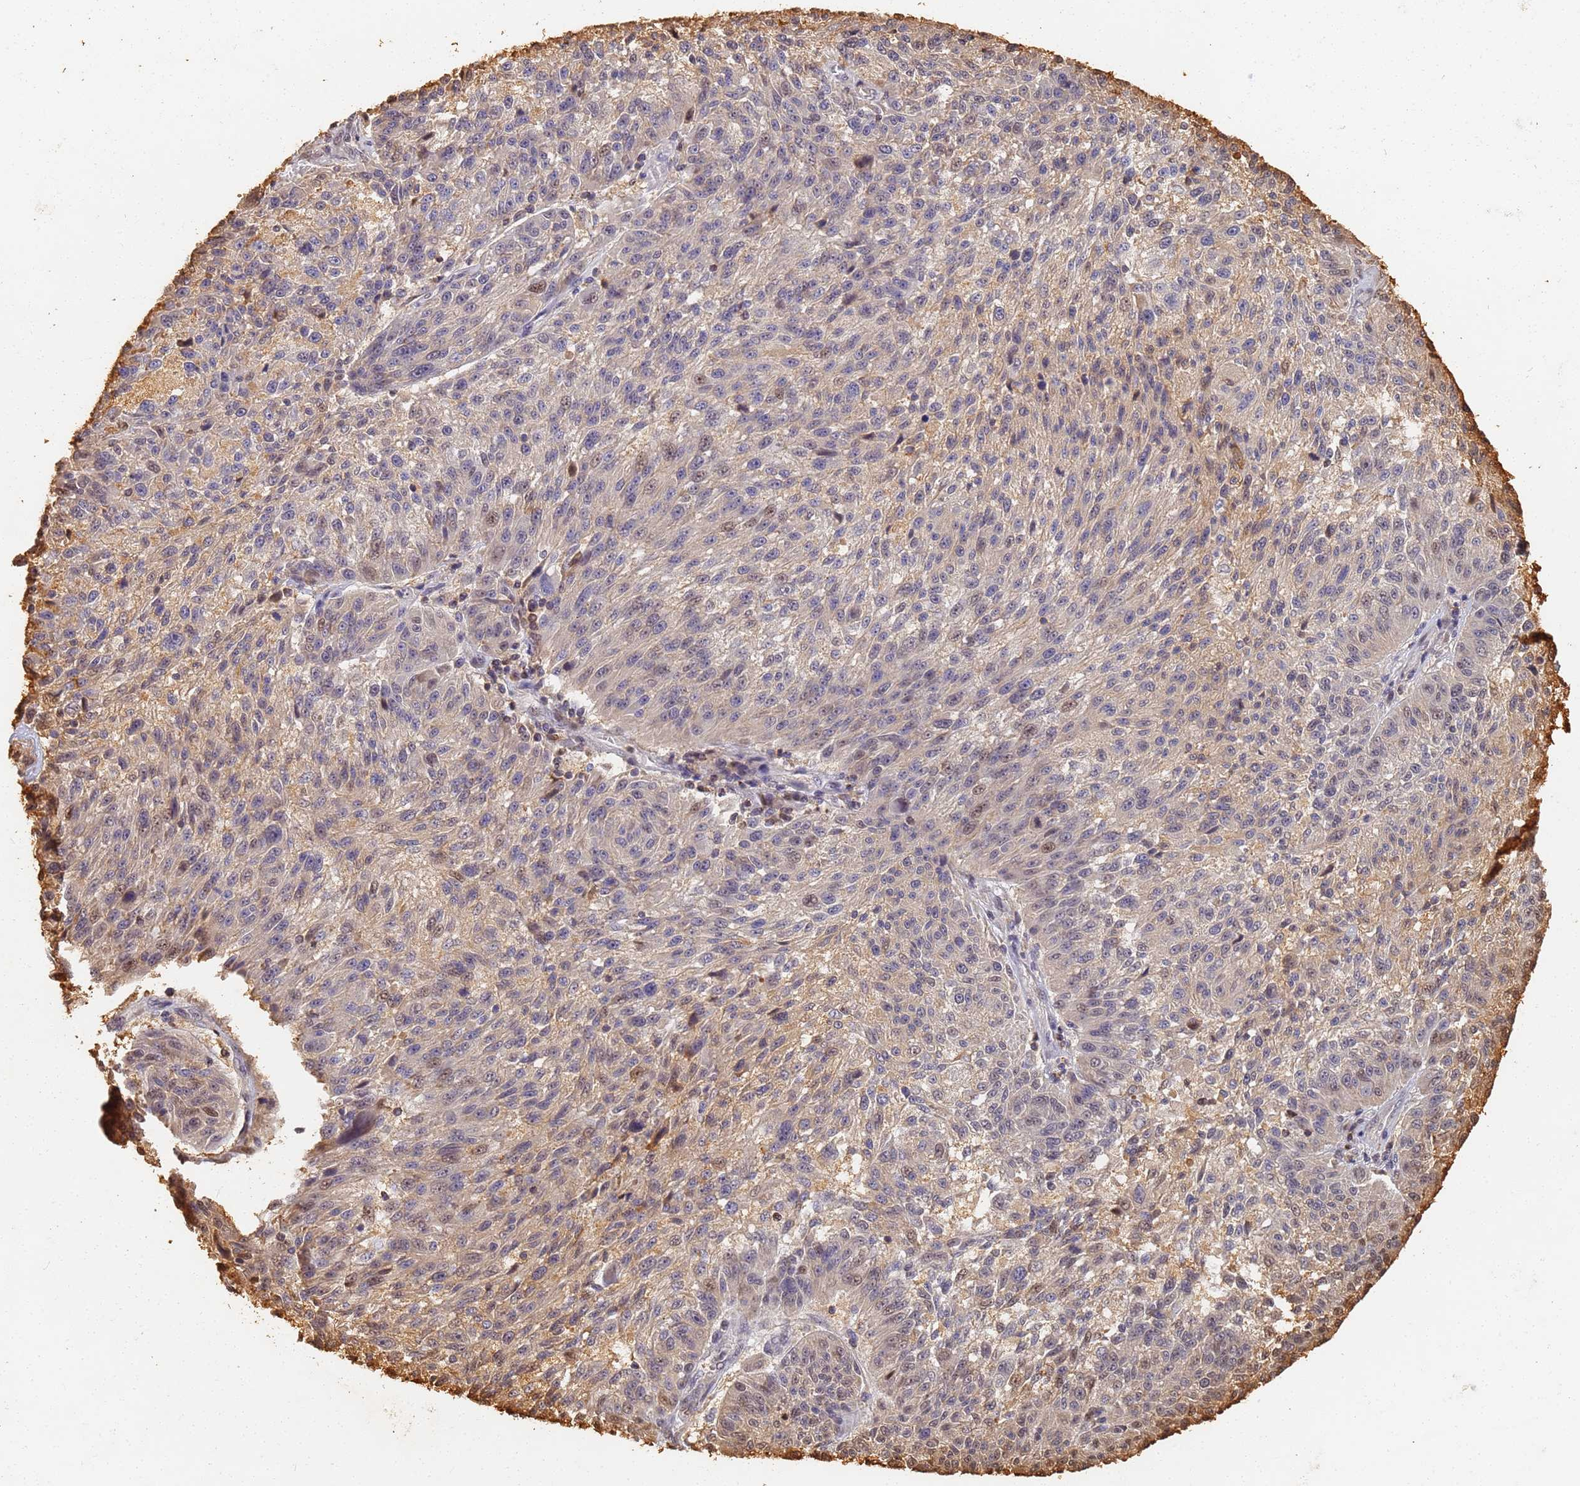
{"staining": {"intensity": "weak", "quantity": "<25%", "location": "cytoplasmic/membranous,nuclear"}, "tissue": "melanoma", "cell_type": "Tumor cells", "image_type": "cancer", "snomed": [{"axis": "morphology", "description": "Malignant melanoma, NOS"}, {"axis": "topography", "description": "Skin"}], "caption": "Immunohistochemistry of human malignant melanoma reveals no expression in tumor cells.", "gene": "JAK2", "patient": {"sex": "male", "age": 53}}